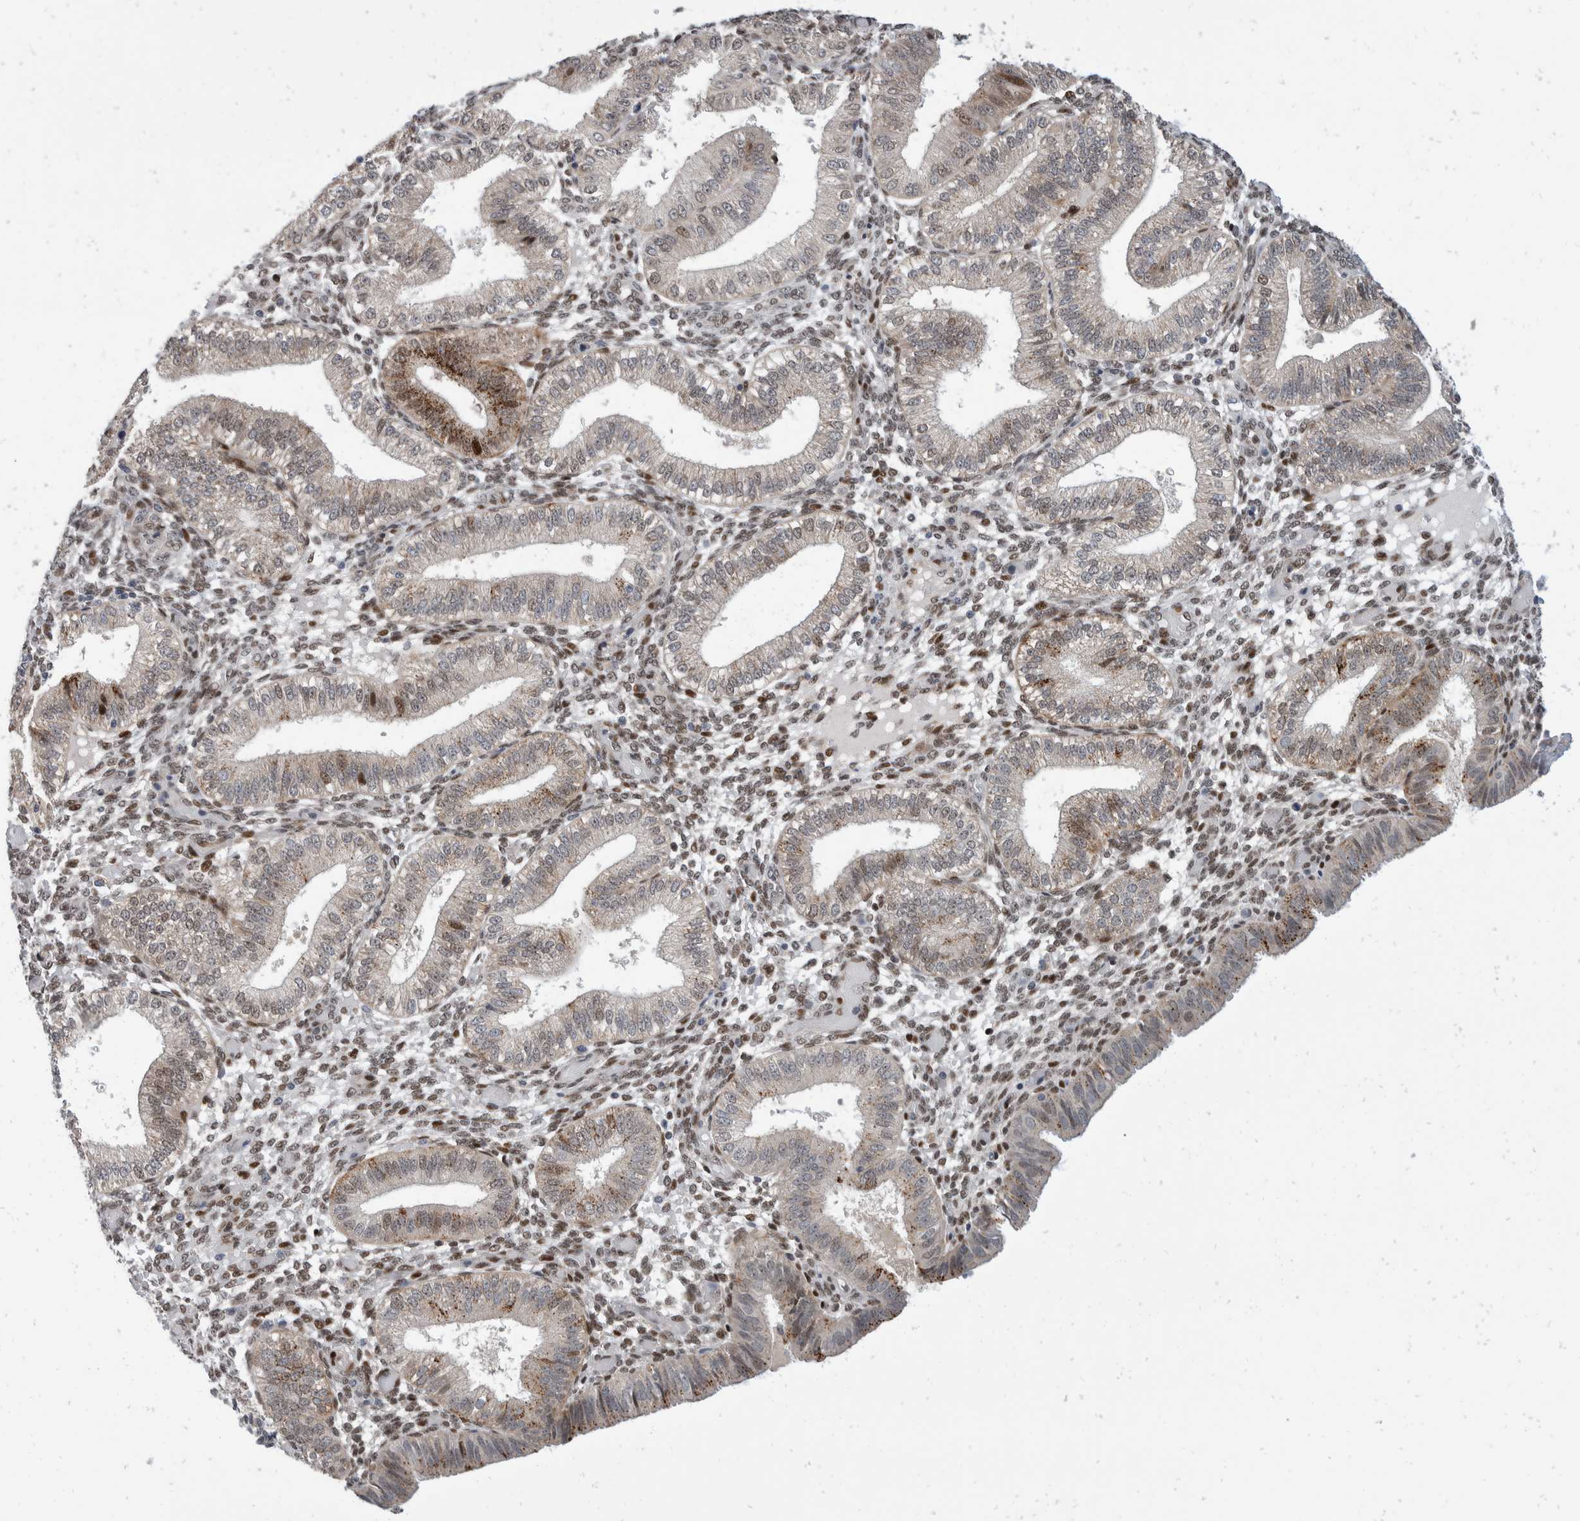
{"staining": {"intensity": "moderate", "quantity": "25%-75%", "location": "nuclear"}, "tissue": "endometrium", "cell_type": "Cells in endometrial stroma", "image_type": "normal", "snomed": [{"axis": "morphology", "description": "Normal tissue, NOS"}, {"axis": "topography", "description": "Endometrium"}], "caption": "A medium amount of moderate nuclear expression is identified in about 25%-75% of cells in endometrial stroma in normal endometrium.", "gene": "ZNF703", "patient": {"sex": "female", "age": 39}}